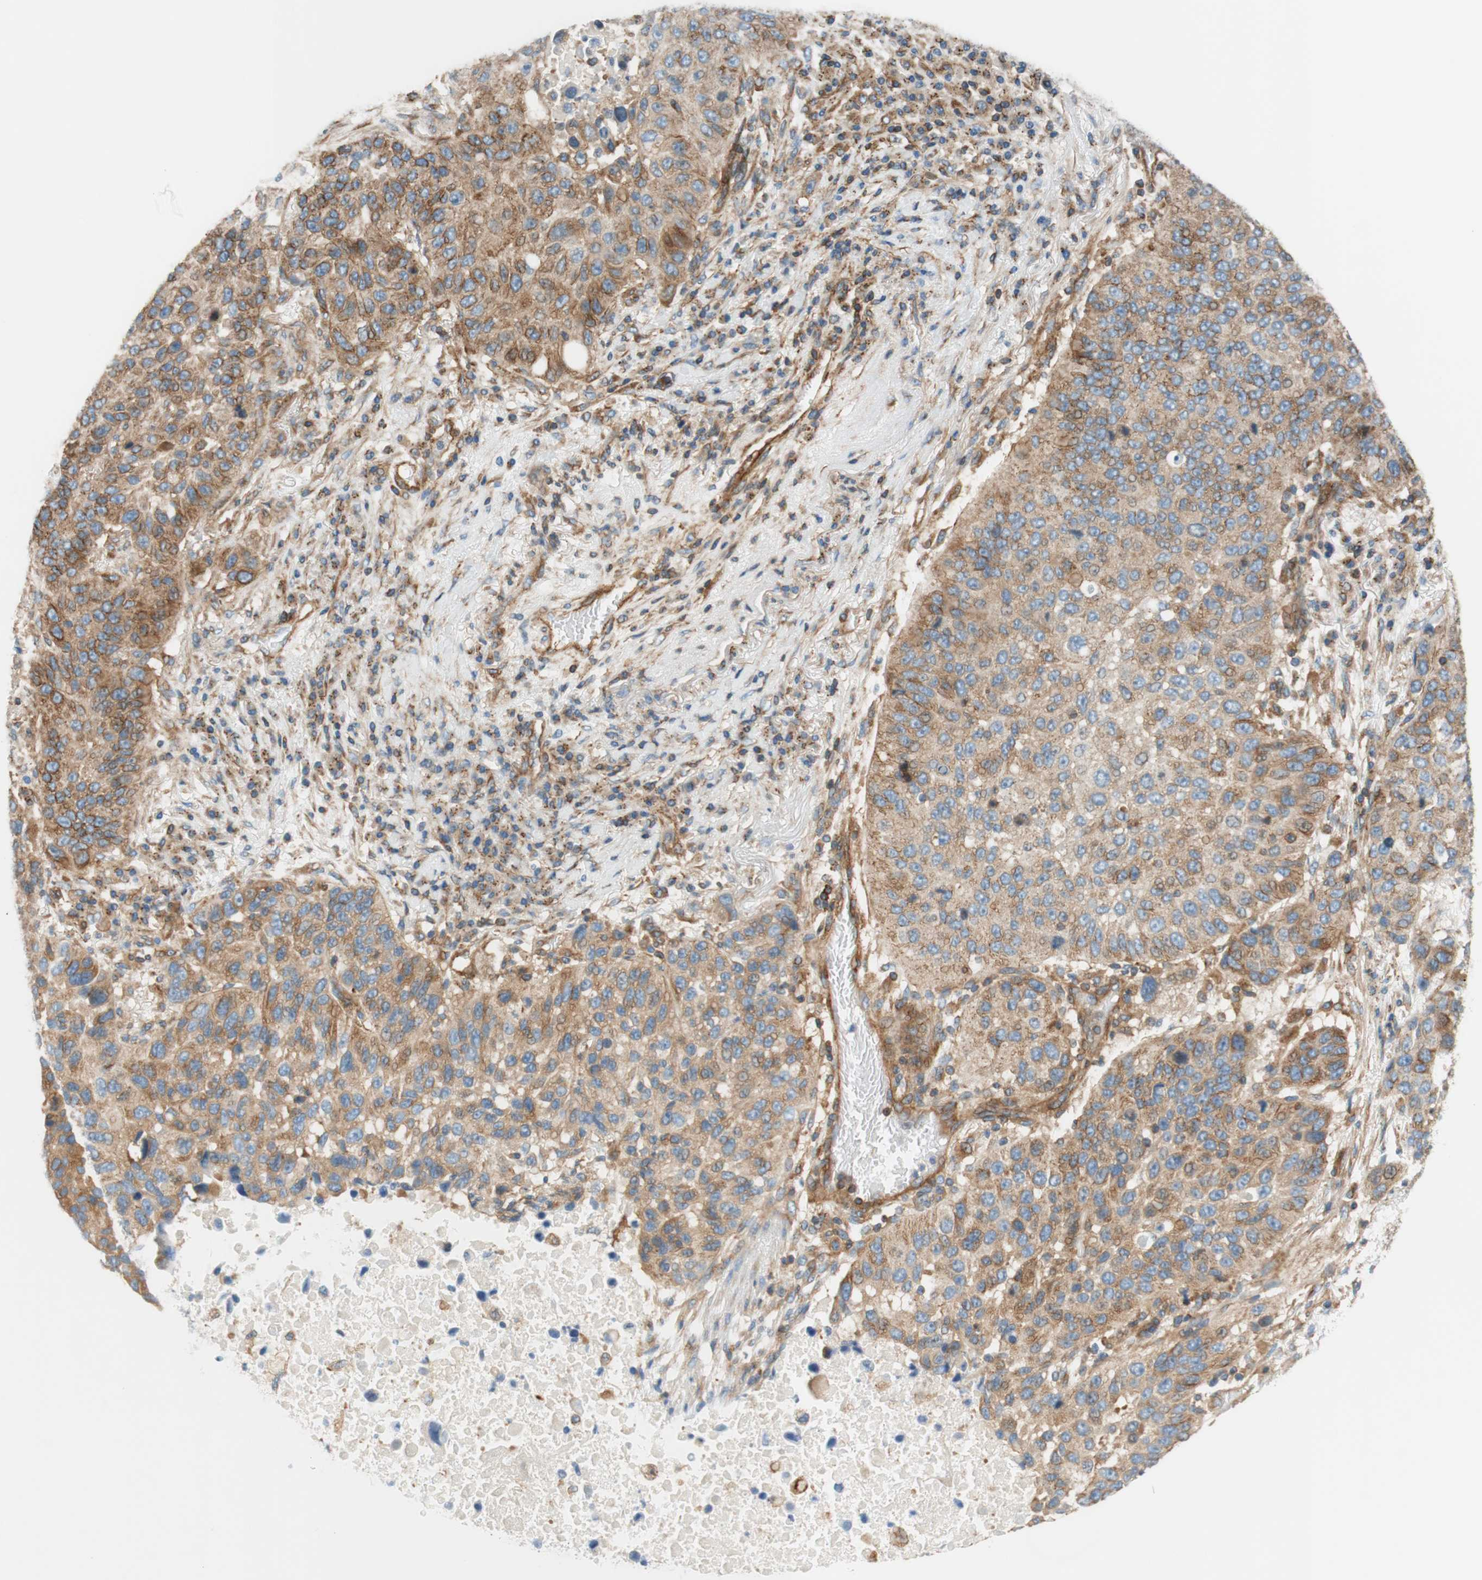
{"staining": {"intensity": "moderate", "quantity": ">75%", "location": "cytoplasmic/membranous"}, "tissue": "lung cancer", "cell_type": "Tumor cells", "image_type": "cancer", "snomed": [{"axis": "morphology", "description": "Squamous cell carcinoma, NOS"}, {"axis": "topography", "description": "Lung"}], "caption": "Lung cancer (squamous cell carcinoma) stained with DAB (3,3'-diaminobenzidine) IHC exhibits medium levels of moderate cytoplasmic/membranous staining in about >75% of tumor cells.", "gene": "VPS26A", "patient": {"sex": "male", "age": 57}}